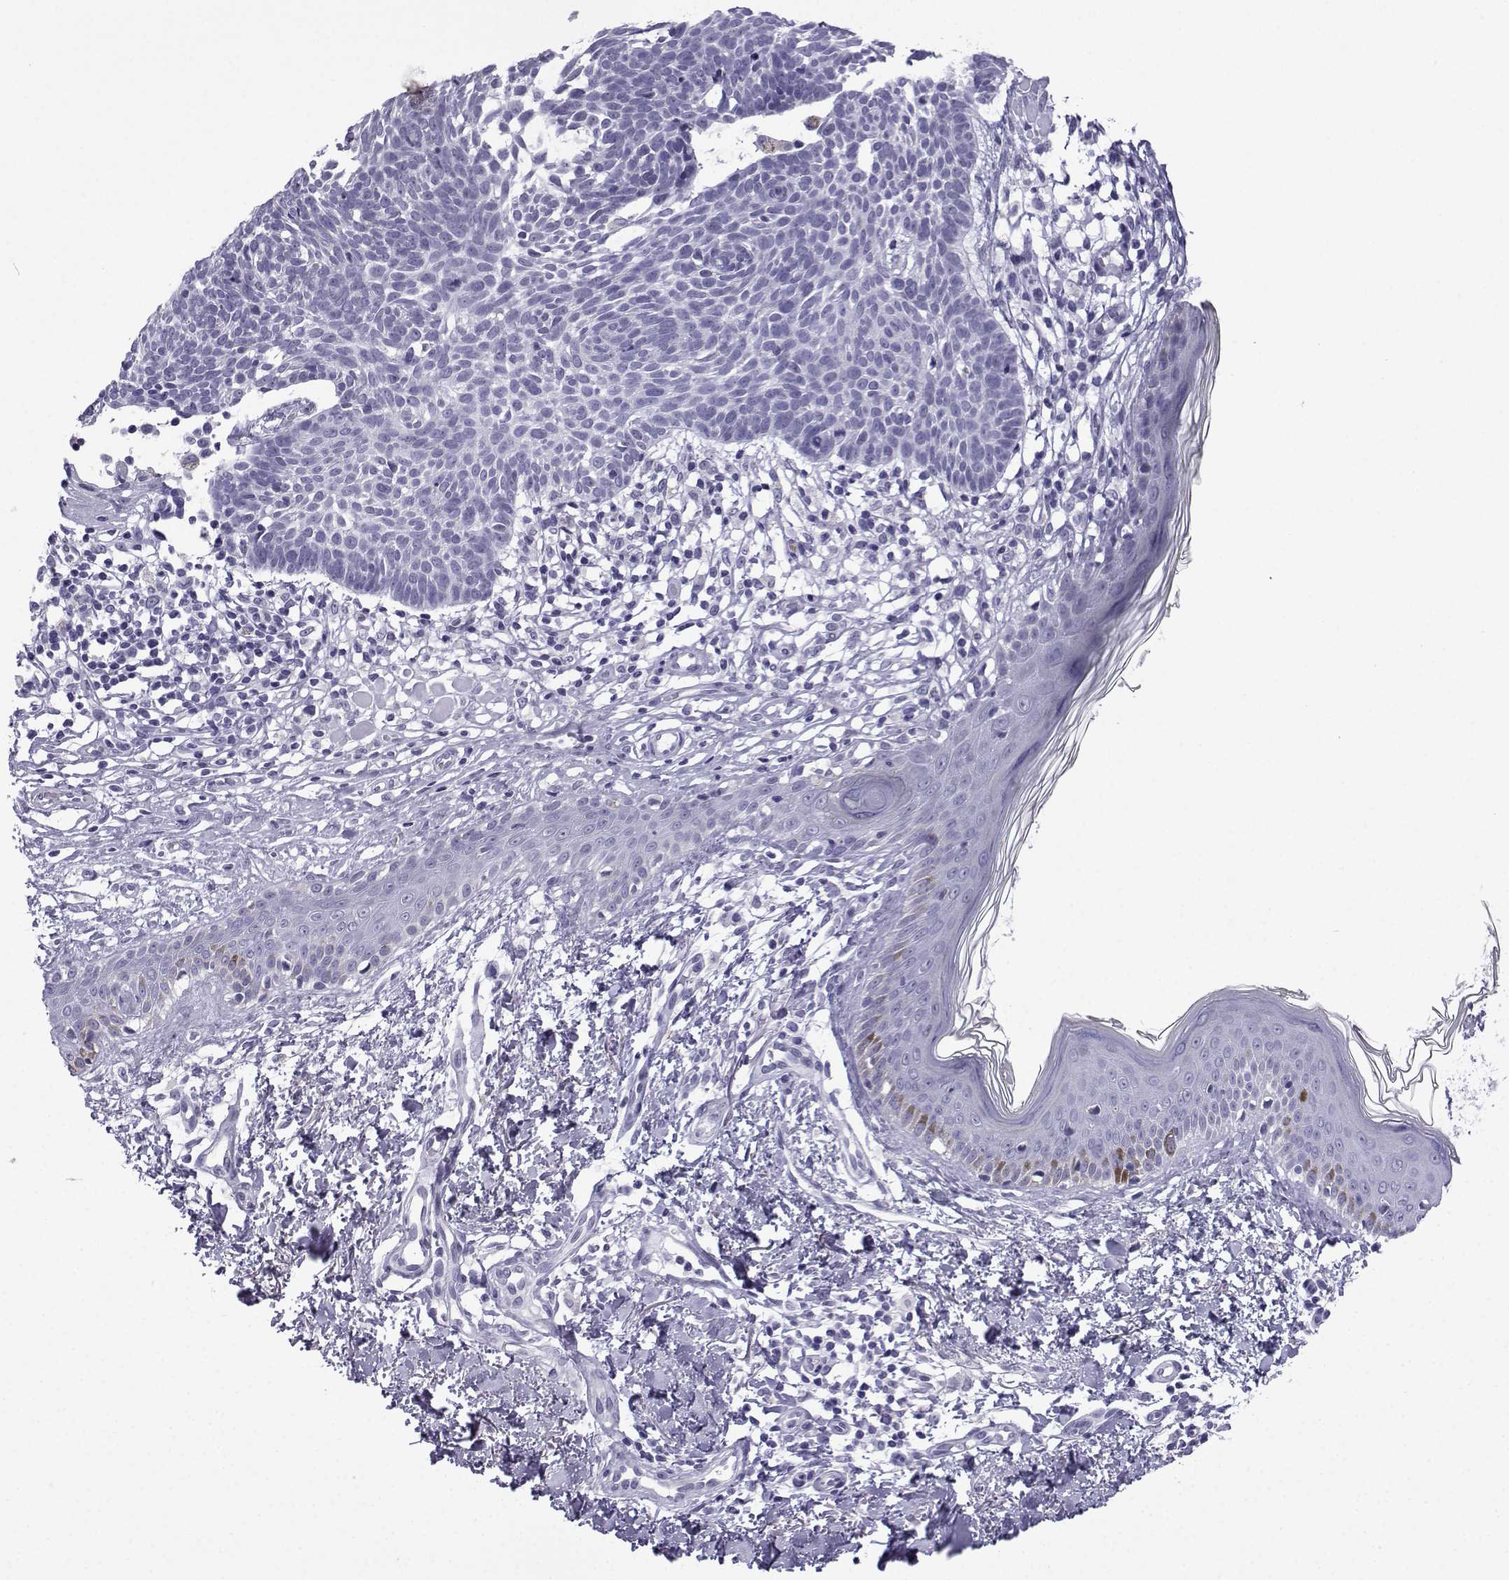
{"staining": {"intensity": "negative", "quantity": "none", "location": "none"}, "tissue": "skin cancer", "cell_type": "Tumor cells", "image_type": "cancer", "snomed": [{"axis": "morphology", "description": "Basal cell carcinoma"}, {"axis": "topography", "description": "Skin"}], "caption": "High power microscopy photomicrograph of an immunohistochemistry micrograph of skin basal cell carcinoma, revealing no significant staining in tumor cells.", "gene": "MRGBP", "patient": {"sex": "male", "age": 85}}